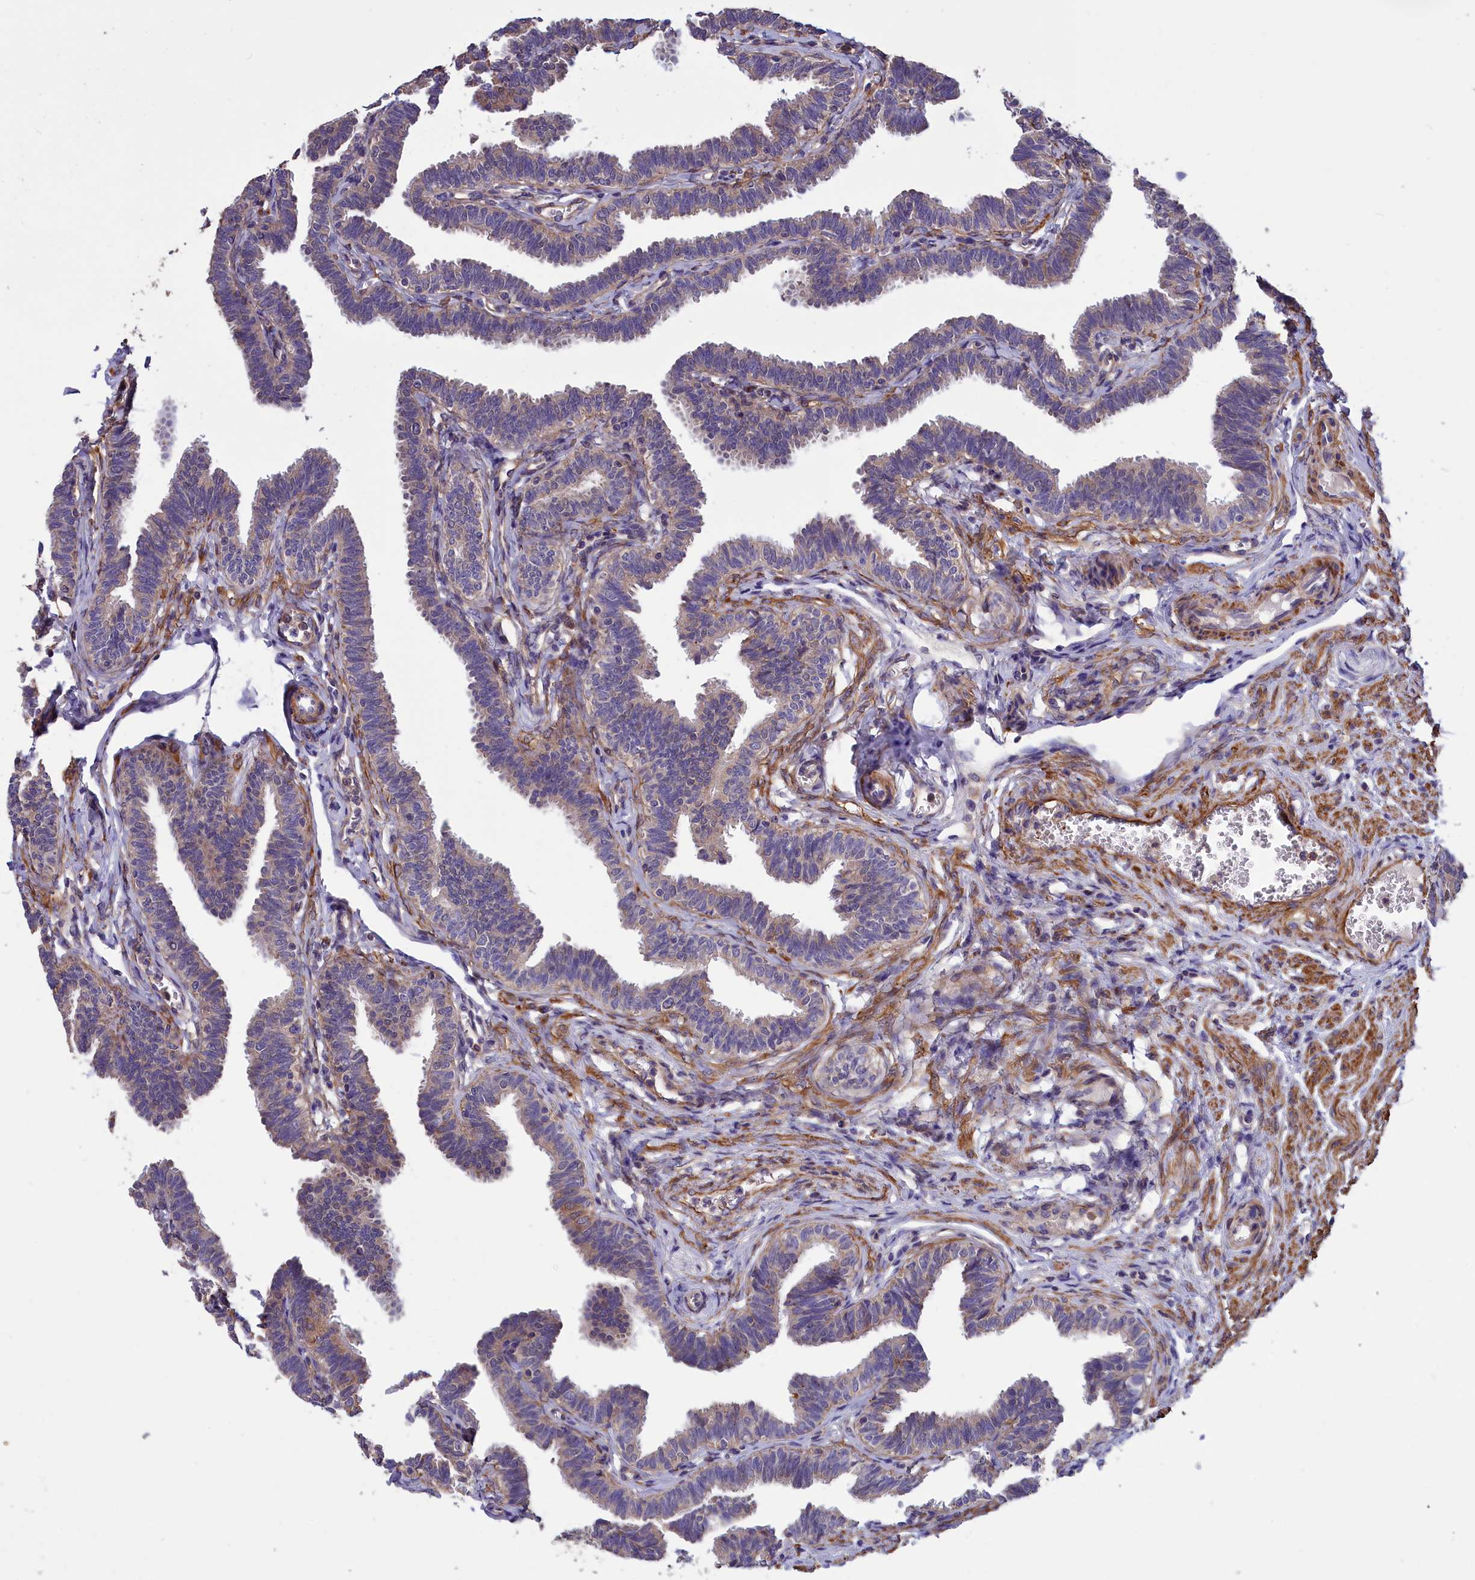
{"staining": {"intensity": "weak", "quantity": "25%-75%", "location": "cytoplasmic/membranous"}, "tissue": "fallopian tube", "cell_type": "Glandular cells", "image_type": "normal", "snomed": [{"axis": "morphology", "description": "Normal tissue, NOS"}, {"axis": "topography", "description": "Fallopian tube"}, {"axis": "topography", "description": "Ovary"}], "caption": "An image of fallopian tube stained for a protein exhibits weak cytoplasmic/membranous brown staining in glandular cells.", "gene": "AMDHD2", "patient": {"sex": "female", "age": 23}}